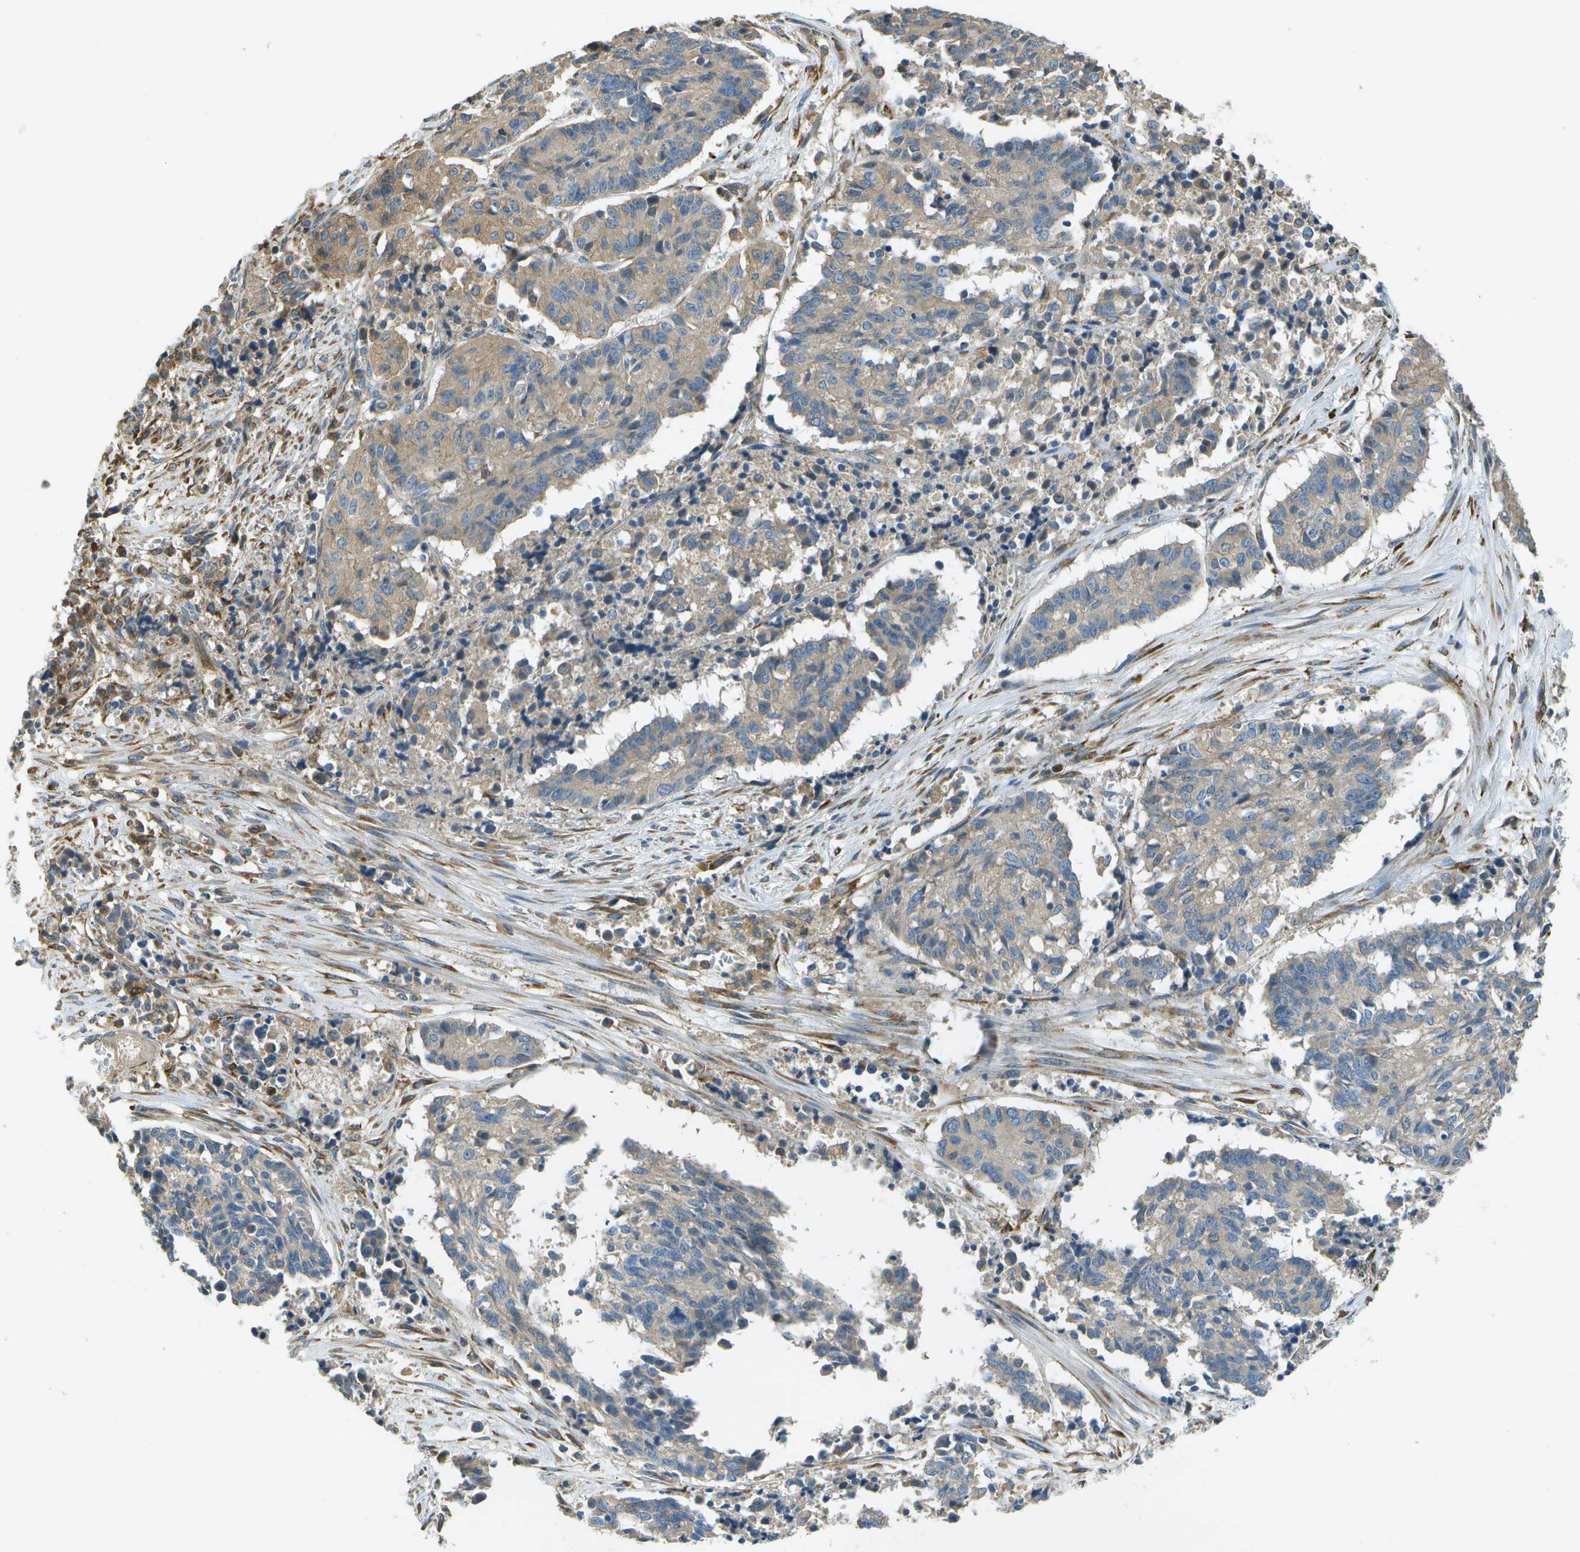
{"staining": {"intensity": "weak", "quantity": "25%-75%", "location": "cytoplasmic/membranous"}, "tissue": "cervical cancer", "cell_type": "Tumor cells", "image_type": "cancer", "snomed": [{"axis": "morphology", "description": "Squamous cell carcinoma, NOS"}, {"axis": "topography", "description": "Cervix"}], "caption": "Immunohistochemical staining of cervical squamous cell carcinoma displays low levels of weak cytoplasmic/membranous protein expression in approximately 25%-75% of tumor cells.", "gene": "SAMSN1", "patient": {"sex": "female", "age": 35}}